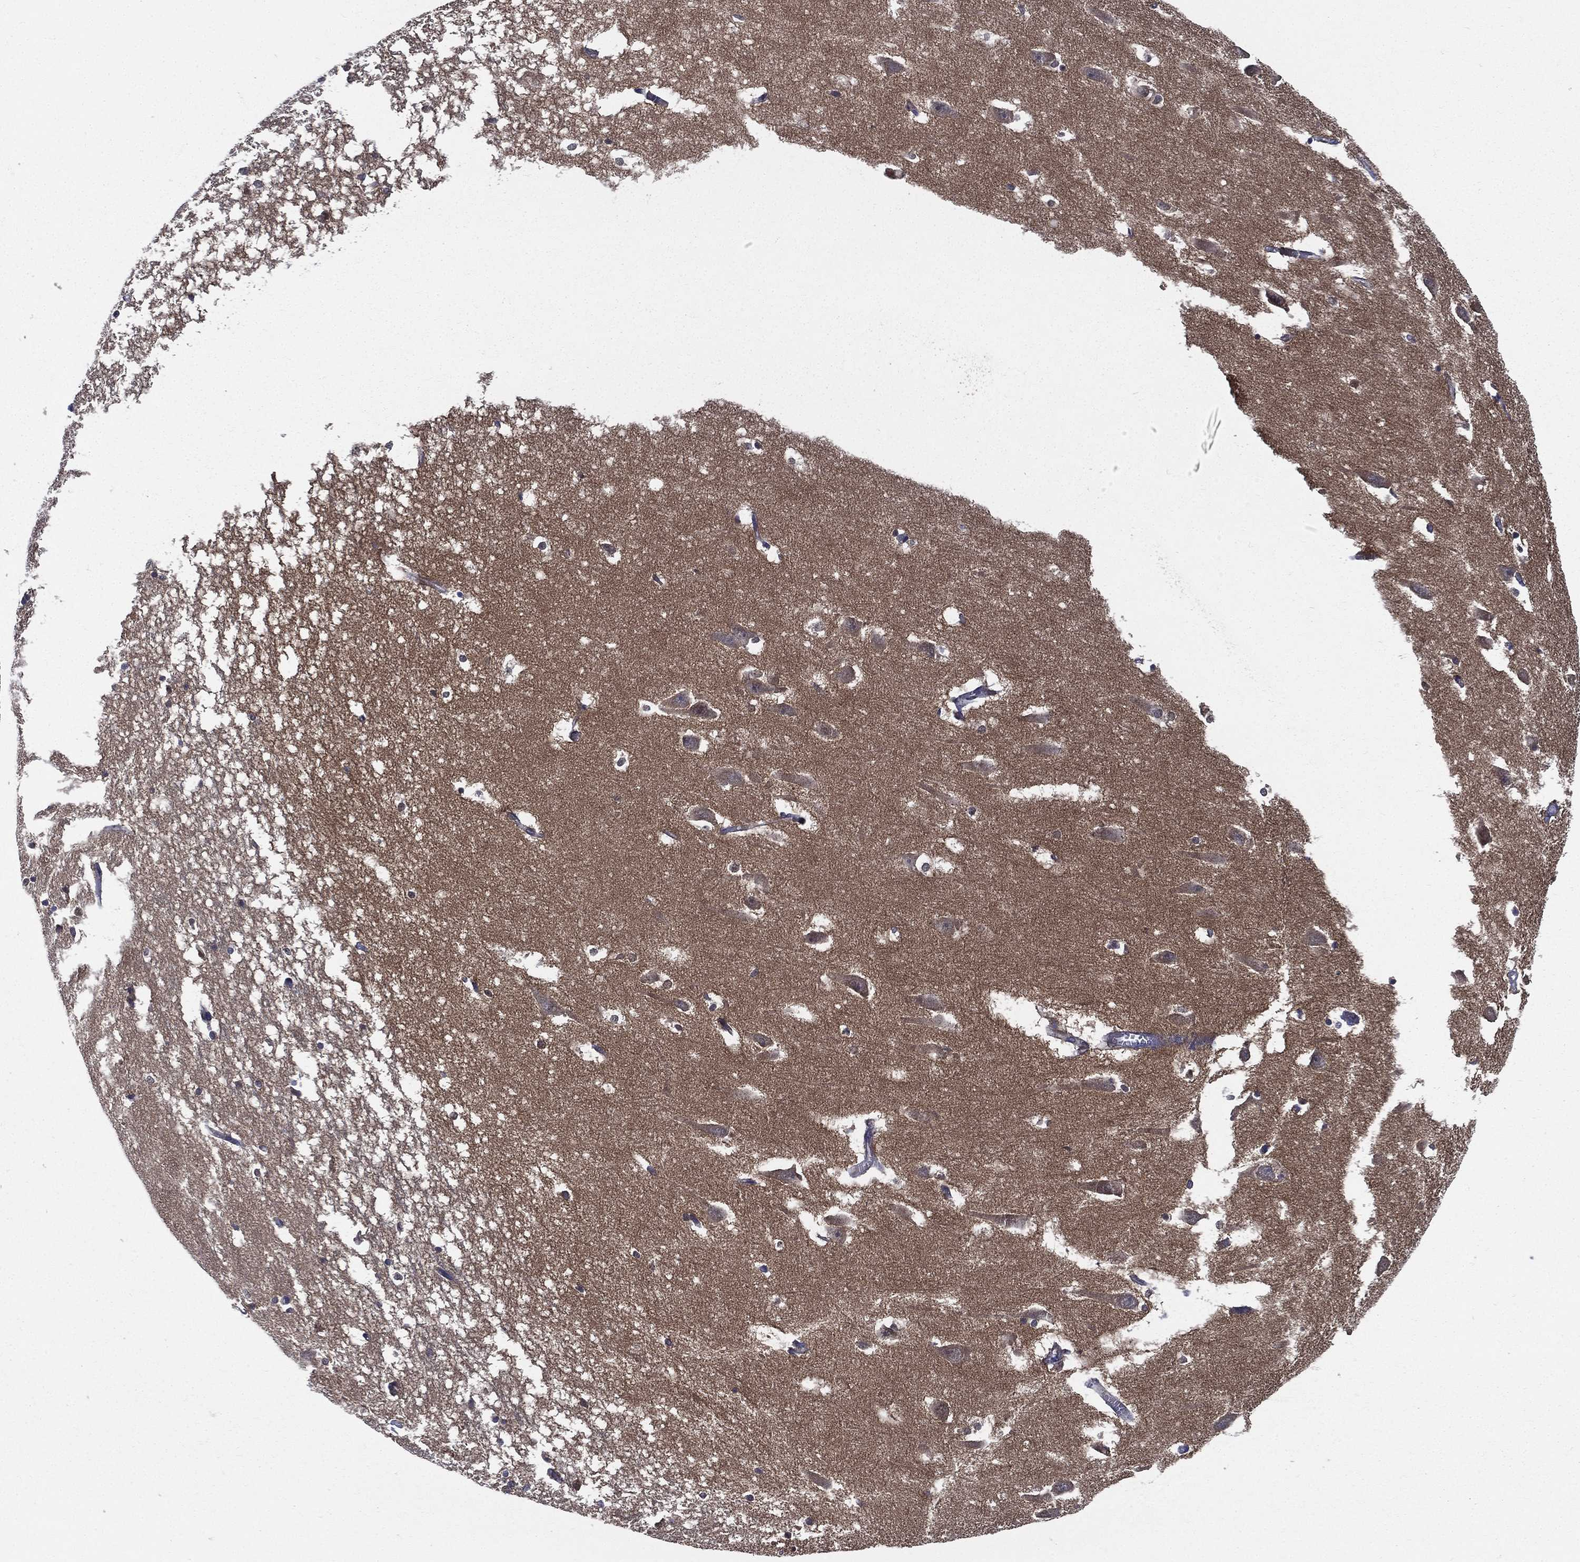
{"staining": {"intensity": "moderate", "quantity": "<25%", "location": "cytoplasmic/membranous"}, "tissue": "hippocampus", "cell_type": "Glial cells", "image_type": "normal", "snomed": [{"axis": "morphology", "description": "Normal tissue, NOS"}, {"axis": "topography", "description": "Lateral ventricle wall"}, {"axis": "topography", "description": "Hippocampus"}], "caption": "The histopathology image displays a brown stain indicating the presence of a protein in the cytoplasmic/membranous of glial cells in hippocampus.", "gene": "SMPD3", "patient": {"sex": "female", "age": 63}}